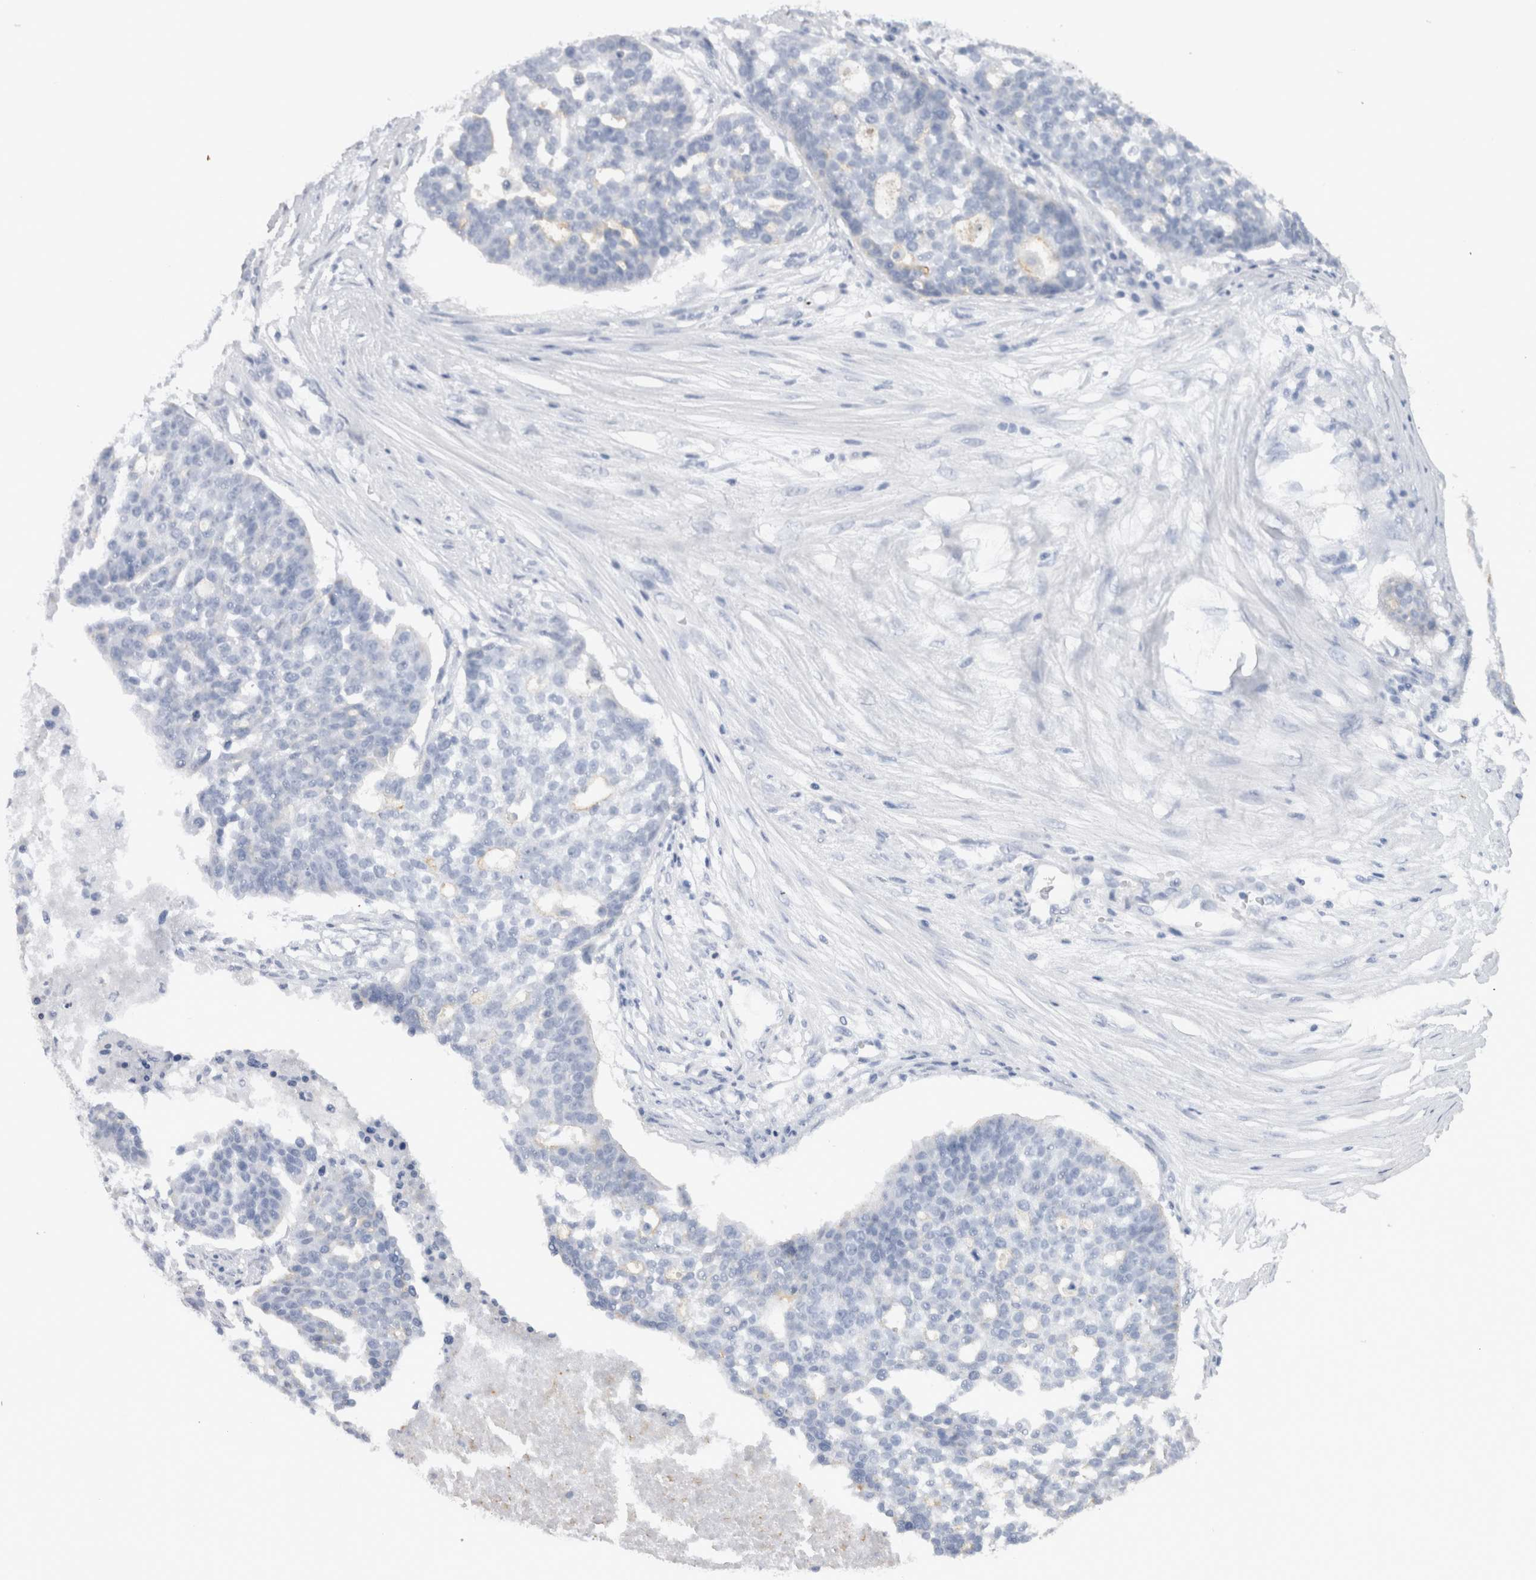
{"staining": {"intensity": "negative", "quantity": "none", "location": "none"}, "tissue": "ovarian cancer", "cell_type": "Tumor cells", "image_type": "cancer", "snomed": [{"axis": "morphology", "description": "Cystadenocarcinoma, serous, NOS"}, {"axis": "topography", "description": "Ovary"}], "caption": "Serous cystadenocarcinoma (ovarian) was stained to show a protein in brown. There is no significant expression in tumor cells.", "gene": "CDH17", "patient": {"sex": "female", "age": 59}}